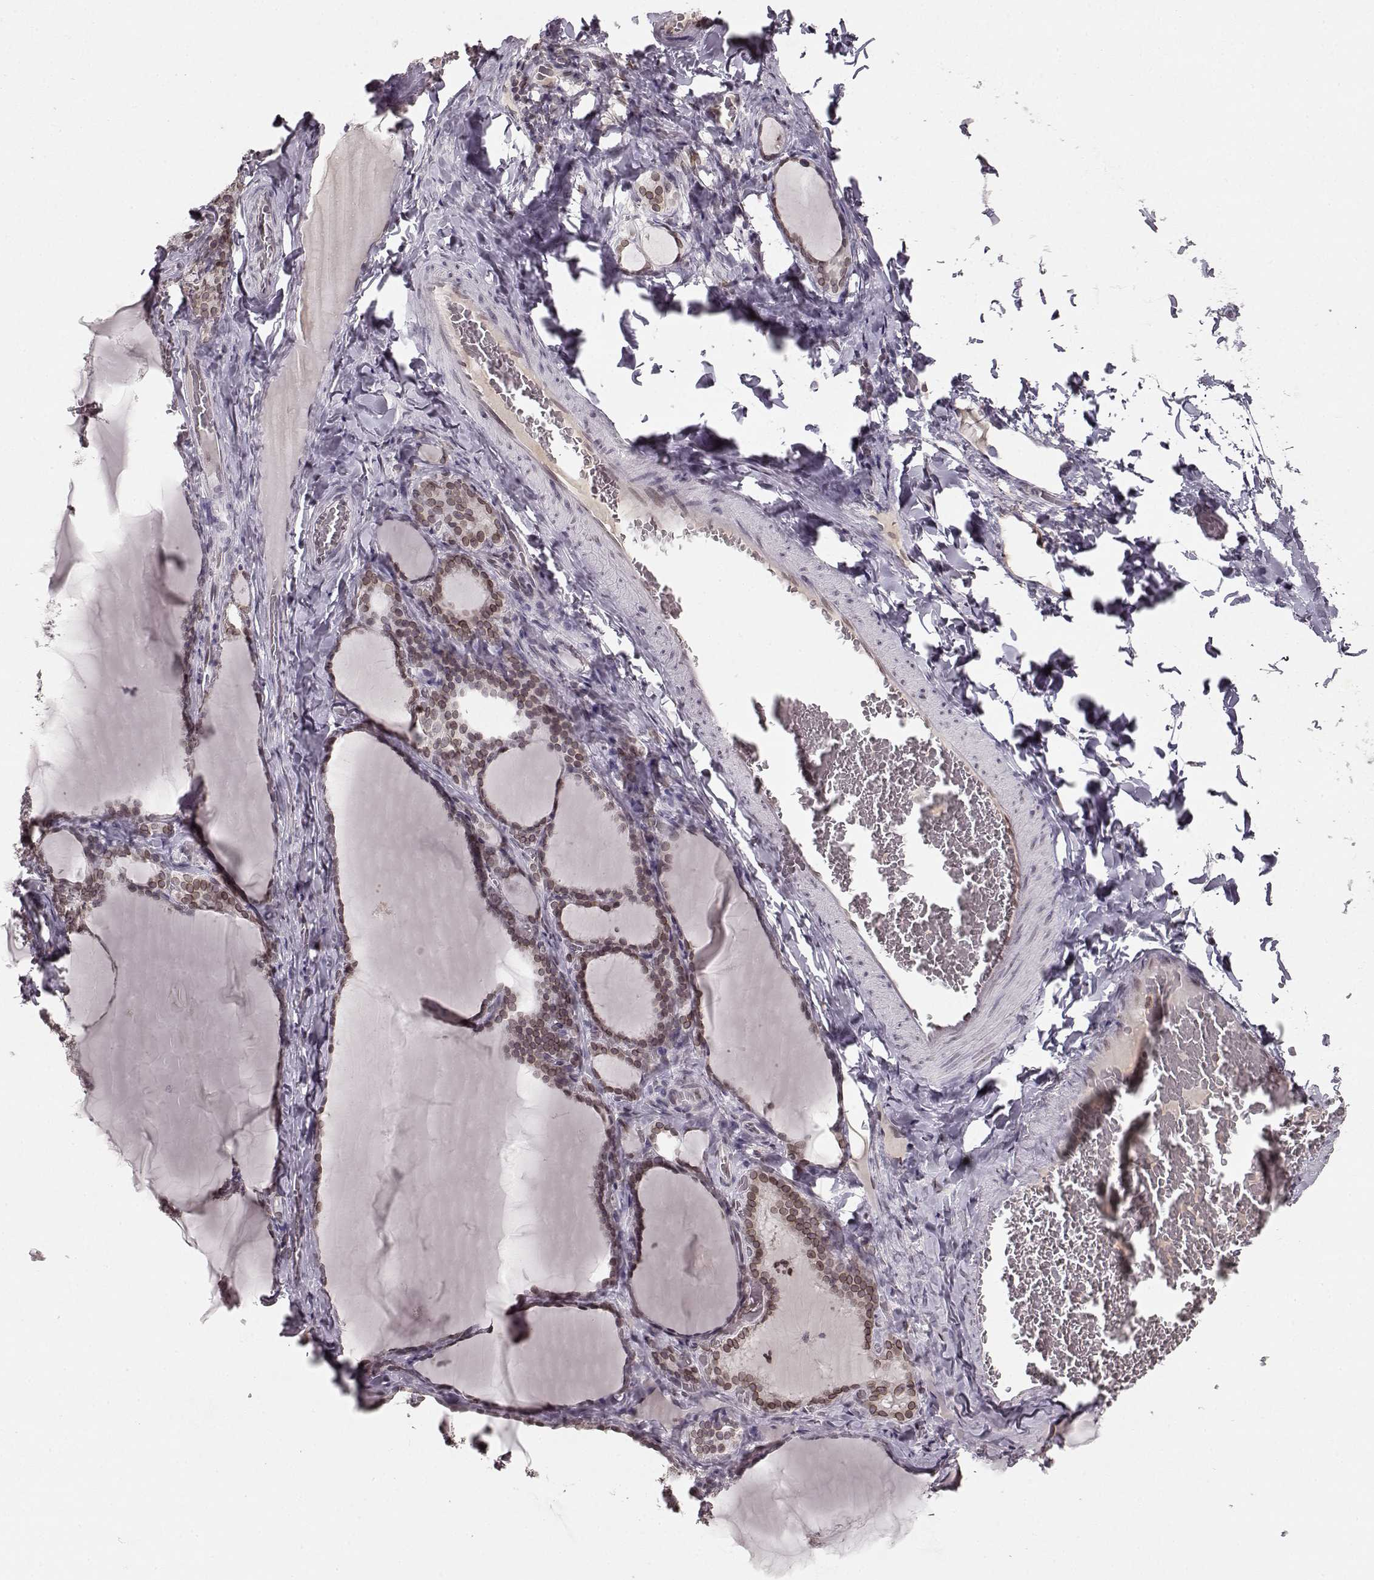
{"staining": {"intensity": "weak", "quantity": ">75%", "location": "cytoplasmic/membranous,nuclear"}, "tissue": "thyroid gland", "cell_type": "Glandular cells", "image_type": "normal", "snomed": [{"axis": "morphology", "description": "Normal tissue, NOS"}, {"axis": "morphology", "description": "Hyperplasia, NOS"}, {"axis": "topography", "description": "Thyroid gland"}], "caption": "Immunohistochemistry (IHC) staining of benign thyroid gland, which reveals low levels of weak cytoplasmic/membranous,nuclear positivity in about >75% of glandular cells indicating weak cytoplasmic/membranous,nuclear protein positivity. The staining was performed using DAB (brown) for protein detection and nuclei were counterstained in hematoxylin (blue).", "gene": "DCAF12", "patient": {"sex": "female", "age": 27}}